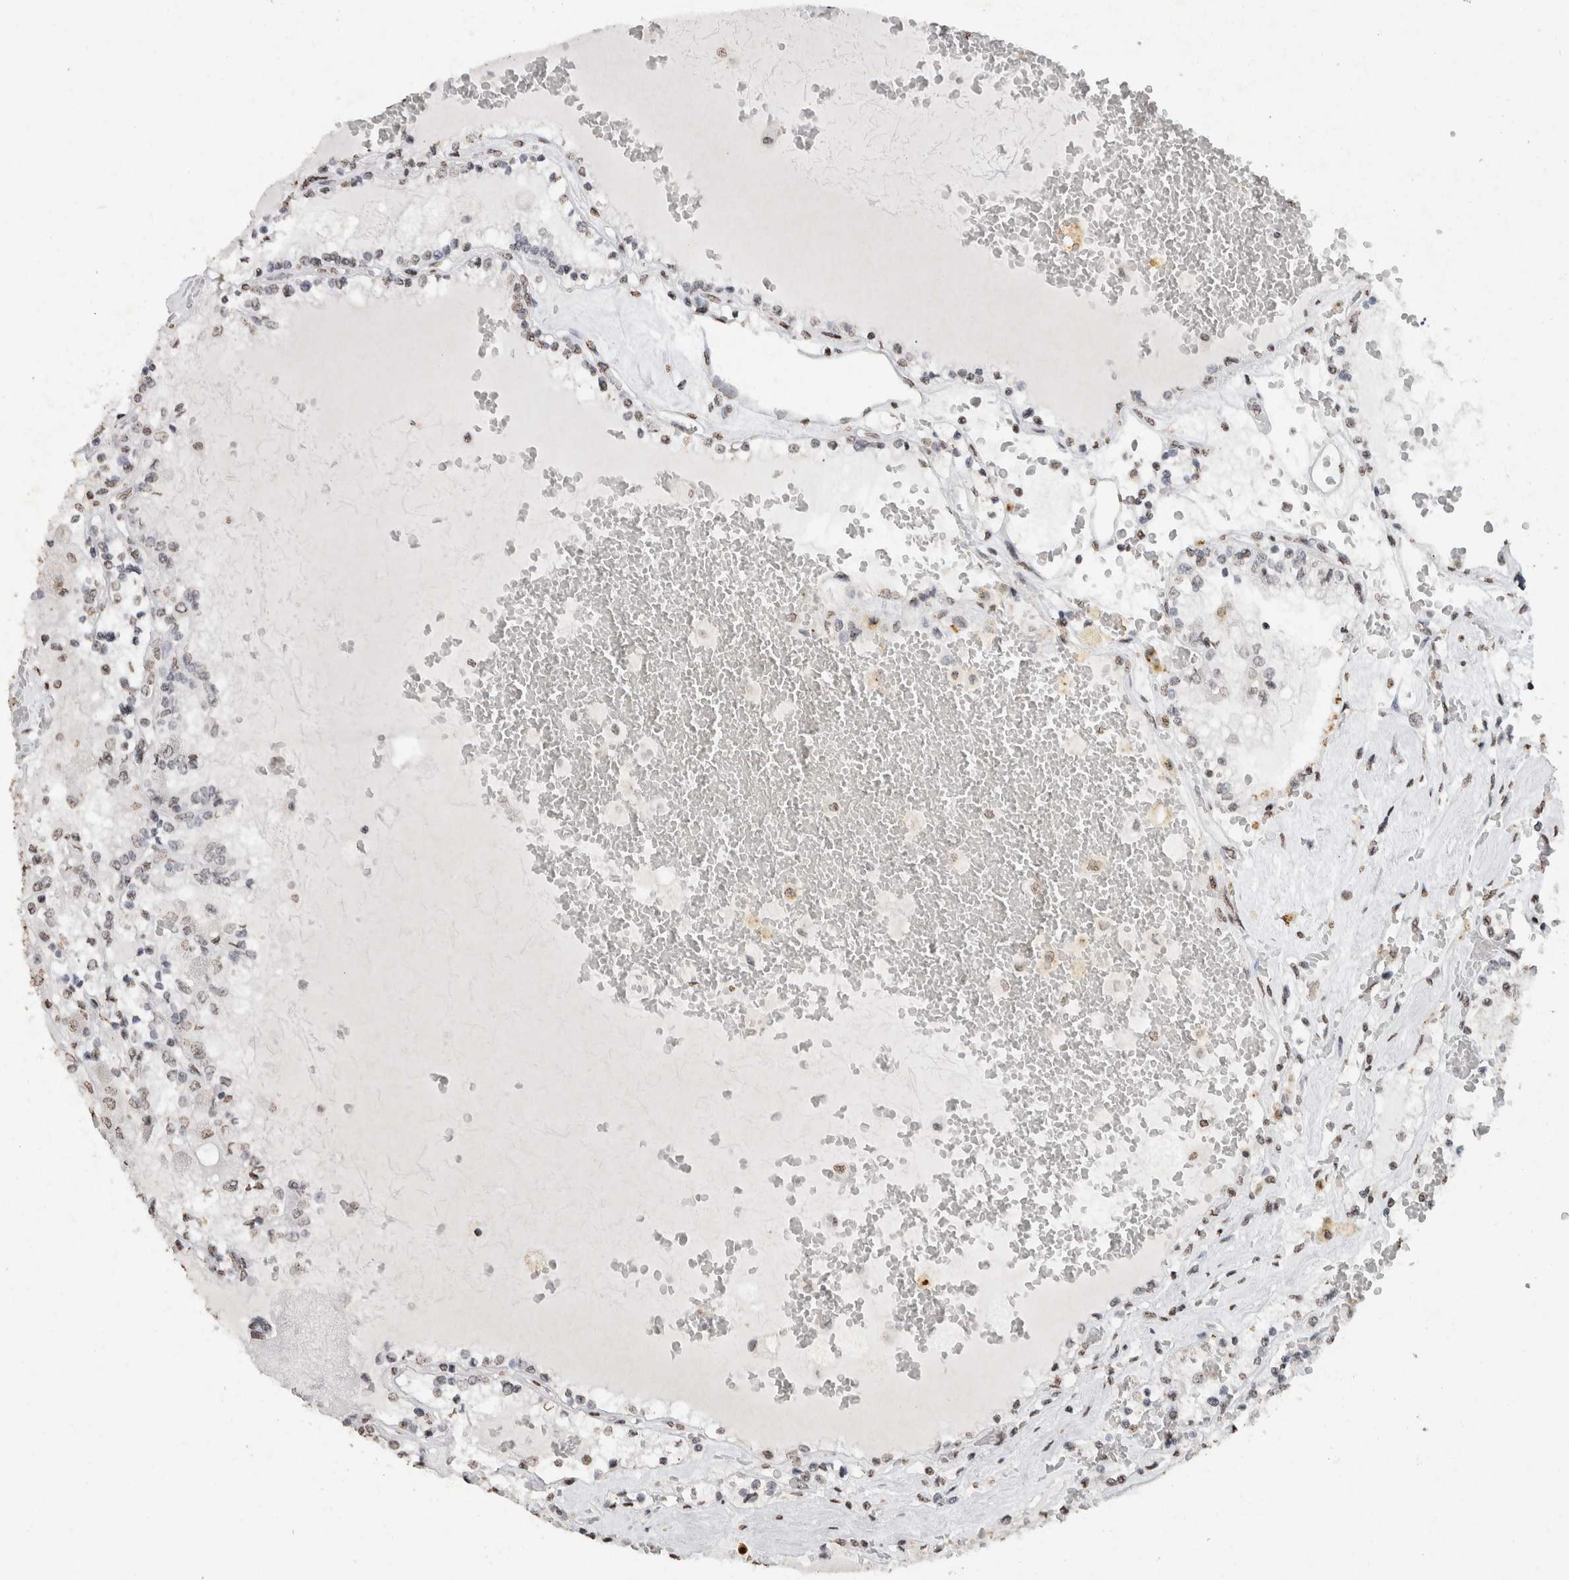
{"staining": {"intensity": "weak", "quantity": ">75%", "location": "nuclear"}, "tissue": "renal cancer", "cell_type": "Tumor cells", "image_type": "cancer", "snomed": [{"axis": "morphology", "description": "Adenocarcinoma, NOS"}, {"axis": "topography", "description": "Kidney"}], "caption": "Brown immunohistochemical staining in renal cancer (adenocarcinoma) displays weak nuclear expression in approximately >75% of tumor cells.", "gene": "CNTN1", "patient": {"sex": "female", "age": 56}}